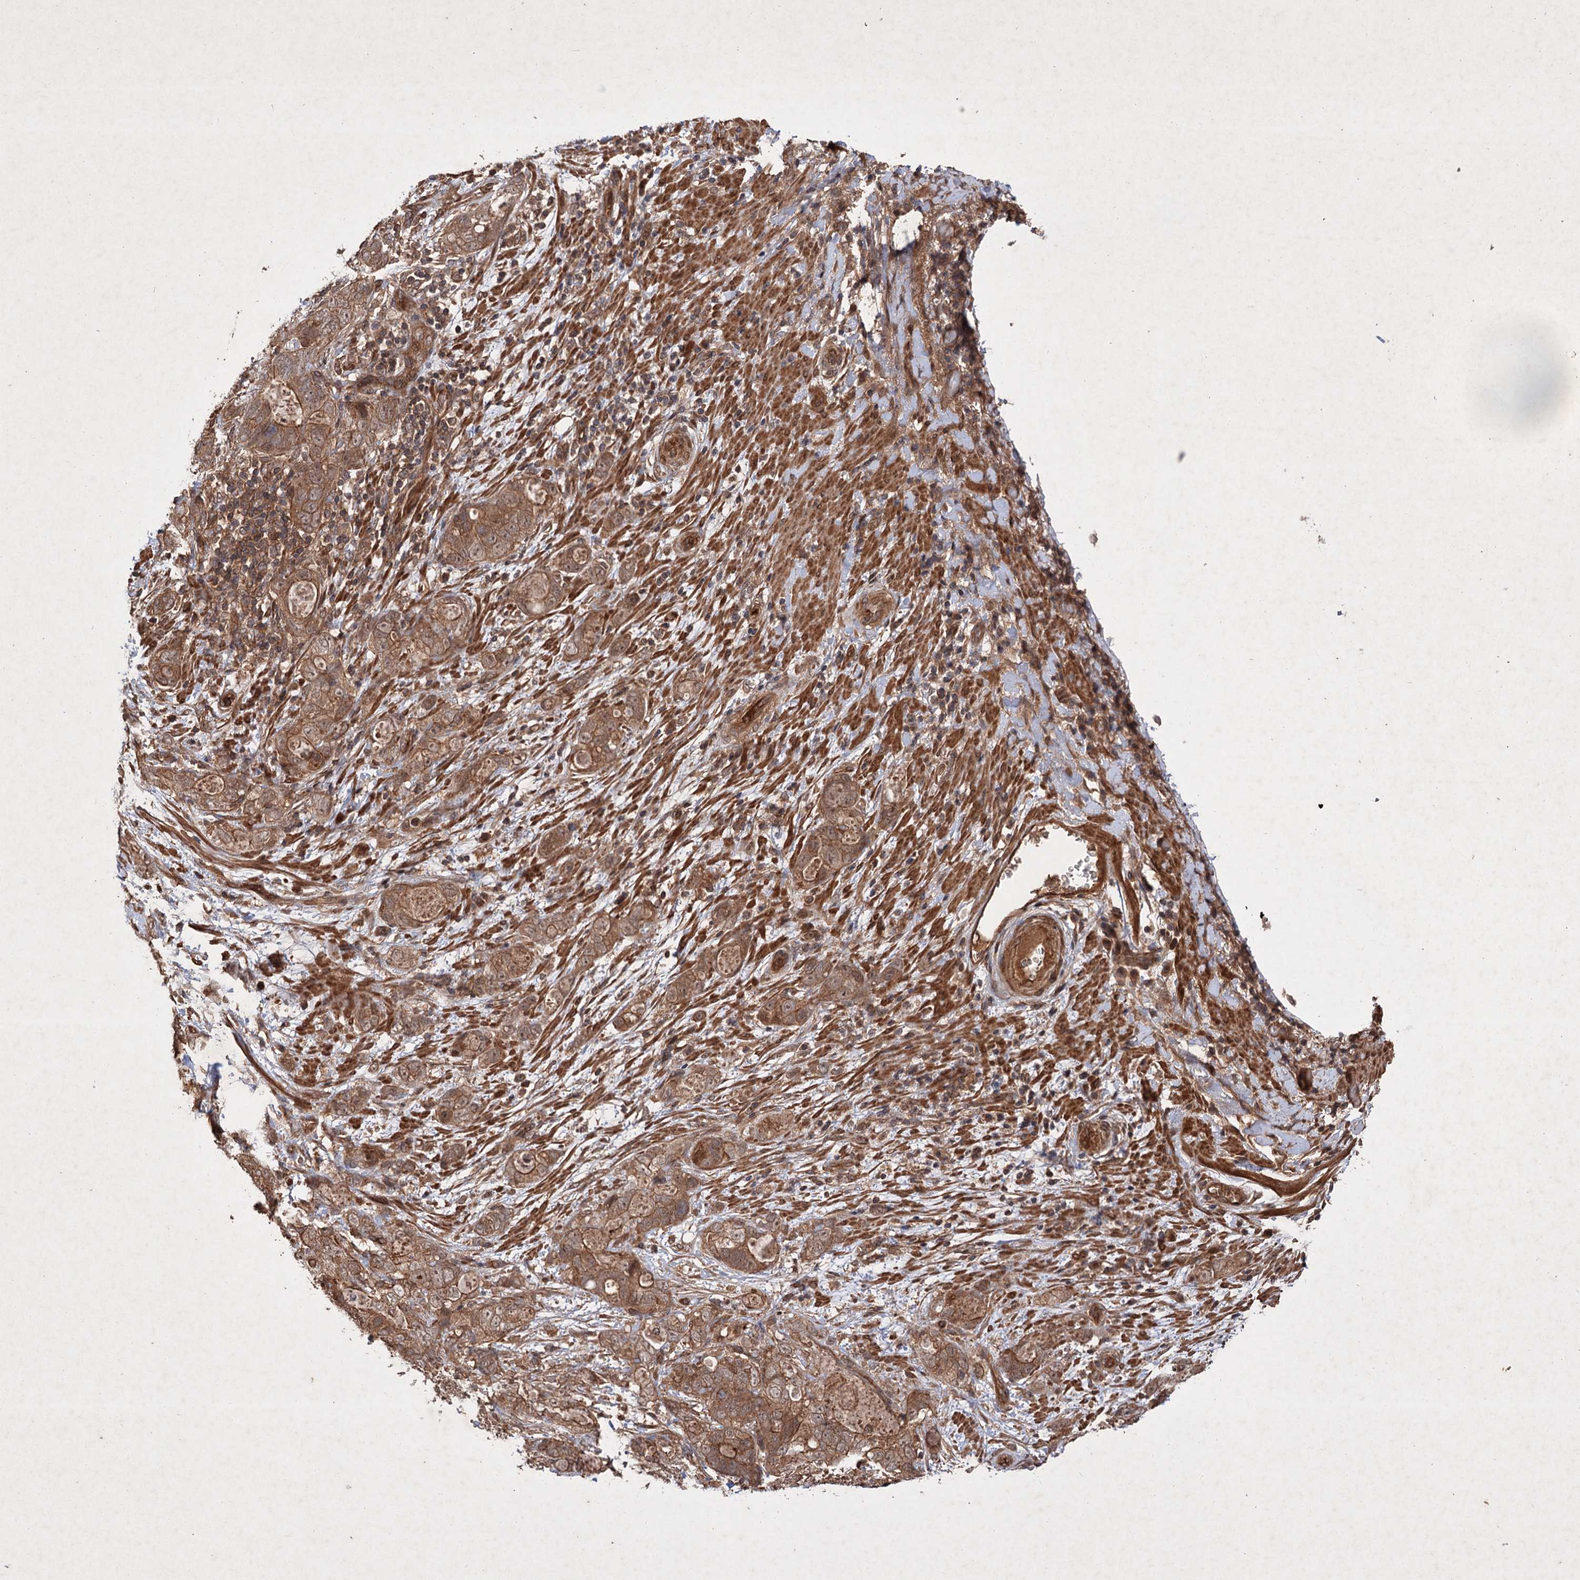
{"staining": {"intensity": "moderate", "quantity": ">75%", "location": "cytoplasmic/membranous"}, "tissue": "stomach cancer", "cell_type": "Tumor cells", "image_type": "cancer", "snomed": [{"axis": "morphology", "description": "Normal tissue, NOS"}, {"axis": "morphology", "description": "Adenocarcinoma, NOS"}, {"axis": "topography", "description": "Stomach"}], "caption": "Tumor cells reveal medium levels of moderate cytoplasmic/membranous staining in about >75% of cells in human adenocarcinoma (stomach). (brown staining indicates protein expression, while blue staining denotes nuclei).", "gene": "ADK", "patient": {"sex": "female", "age": 89}}